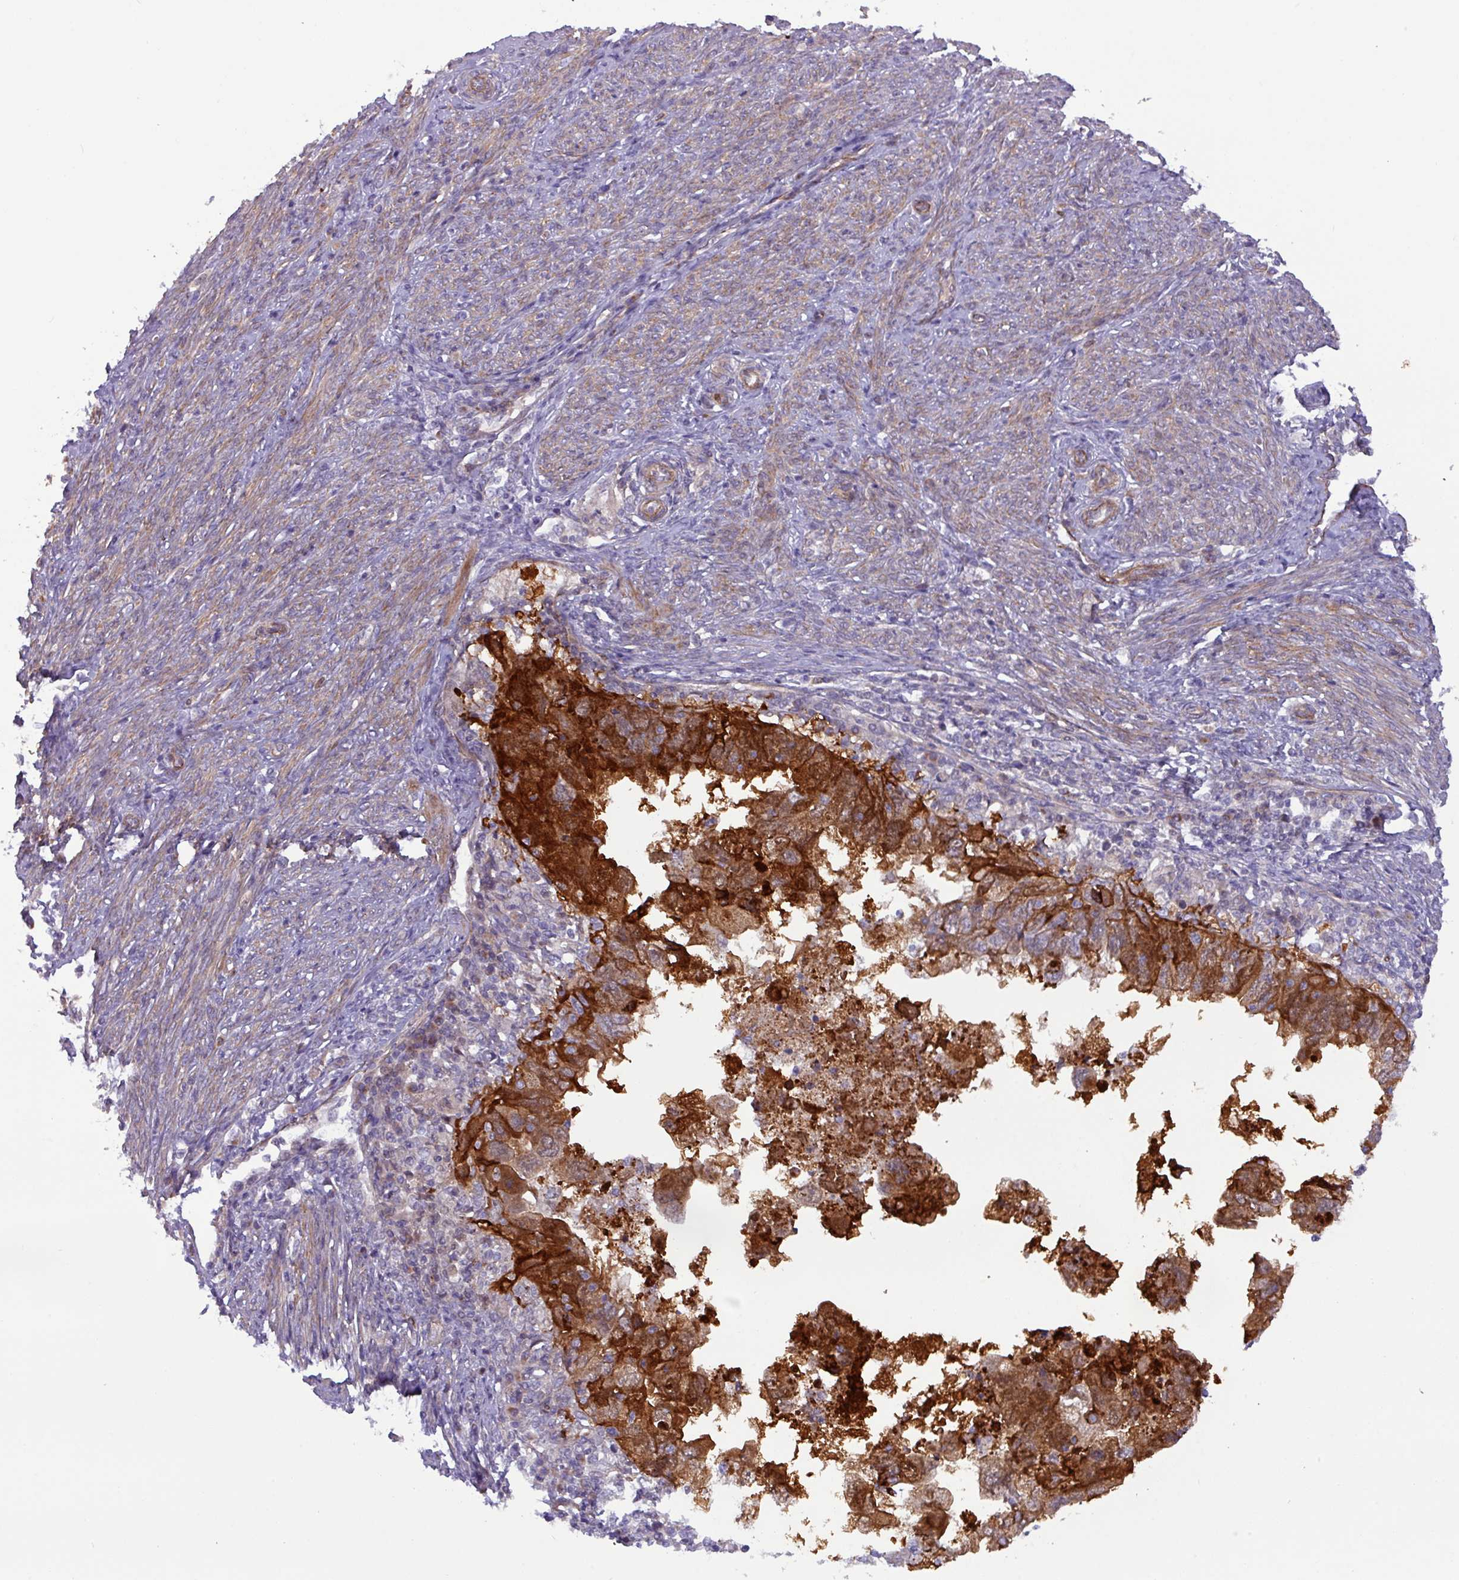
{"staining": {"intensity": "strong", "quantity": ">75%", "location": "cytoplasmic/membranous"}, "tissue": "endometrial cancer", "cell_type": "Tumor cells", "image_type": "cancer", "snomed": [{"axis": "morphology", "description": "Adenocarcinoma, NOS"}, {"axis": "topography", "description": "Uterus"}], "caption": "Human endometrial cancer (adenocarcinoma) stained with a brown dye demonstrates strong cytoplasmic/membranous positive positivity in approximately >75% of tumor cells.", "gene": "CNTRL", "patient": {"sex": "female", "age": 77}}